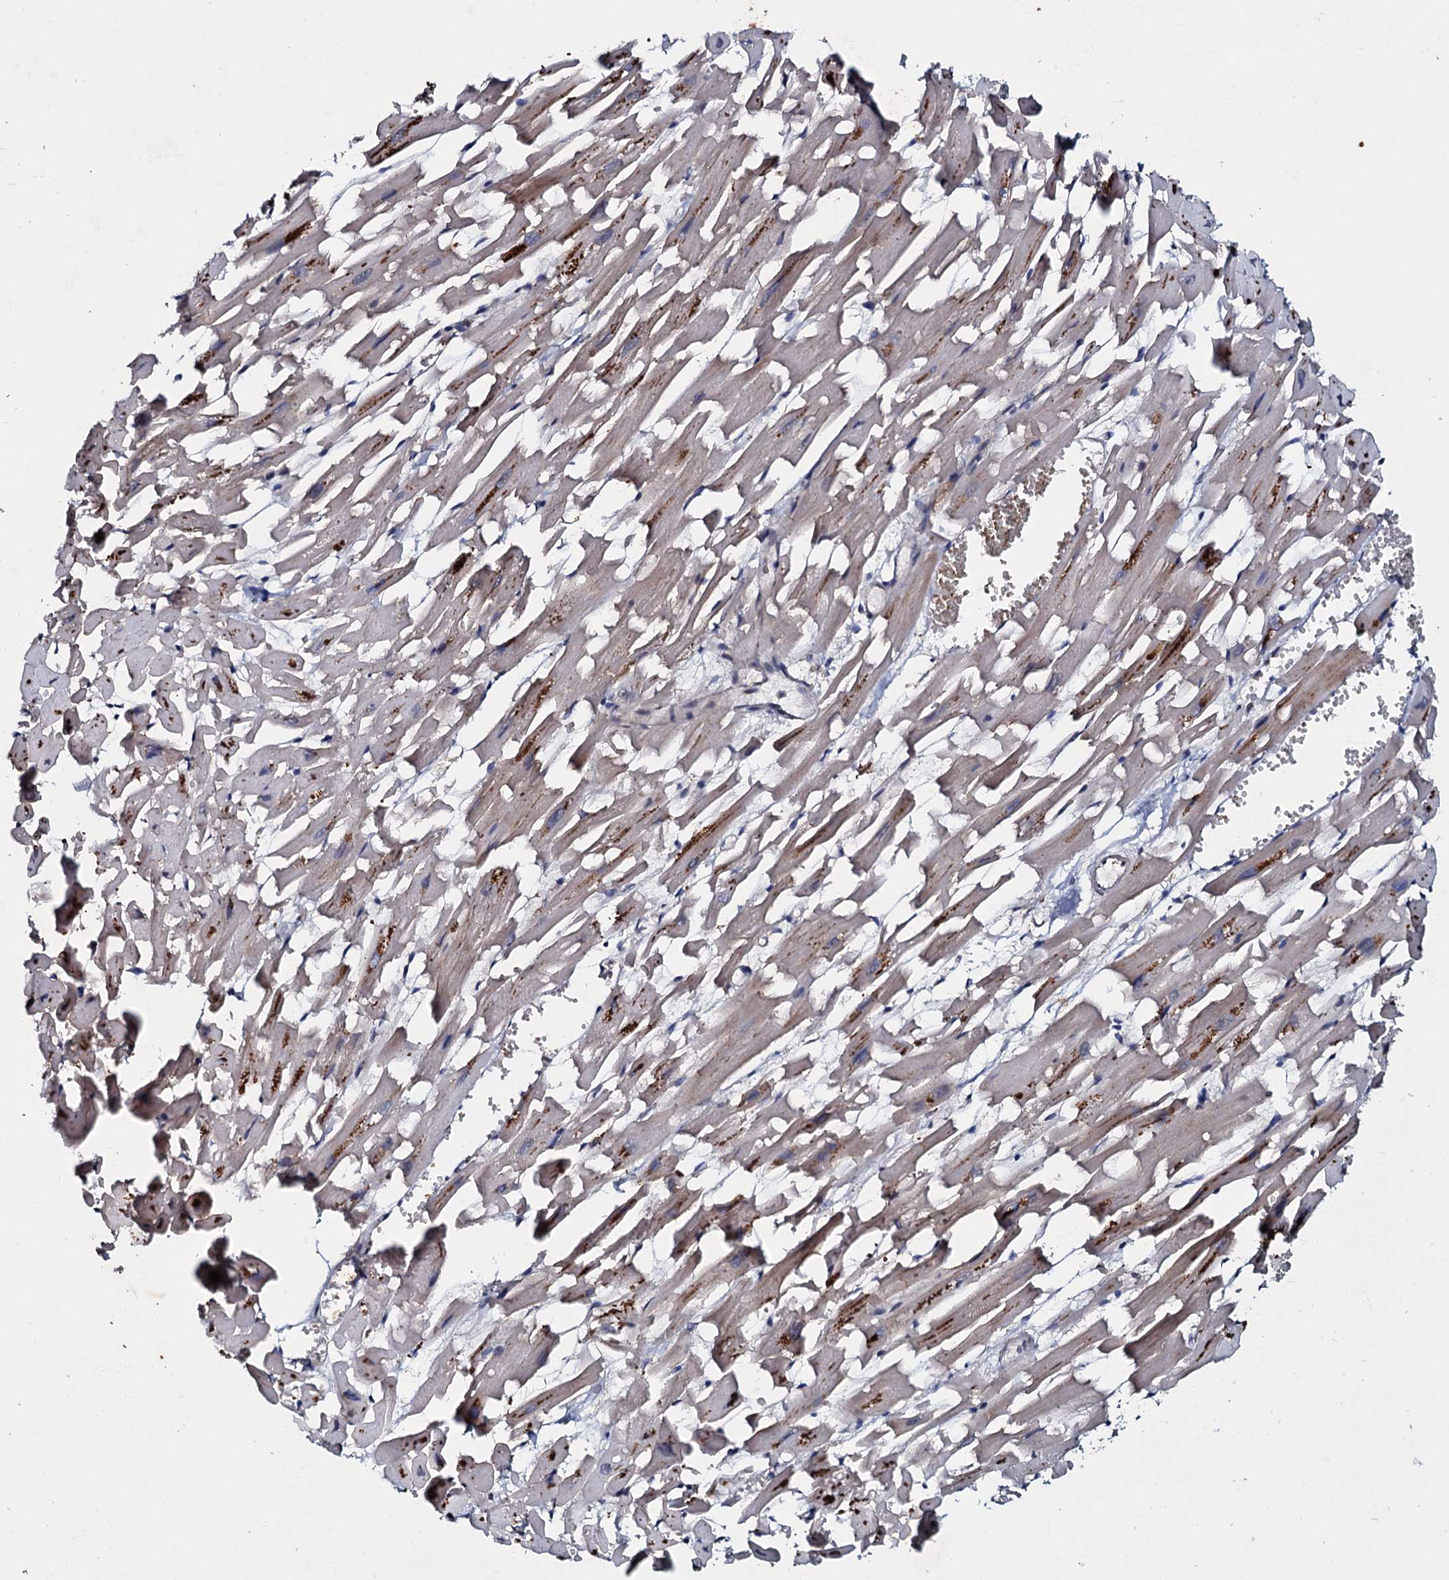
{"staining": {"intensity": "weak", "quantity": ">75%", "location": "cytoplasmic/membranous"}, "tissue": "heart muscle", "cell_type": "Cardiomyocytes", "image_type": "normal", "snomed": [{"axis": "morphology", "description": "Normal tissue, NOS"}, {"axis": "topography", "description": "Heart"}], "caption": "Human heart muscle stained for a protein (brown) shows weak cytoplasmic/membranous positive positivity in about >75% of cardiomyocytes.", "gene": "MANSC4", "patient": {"sex": "female", "age": 64}}